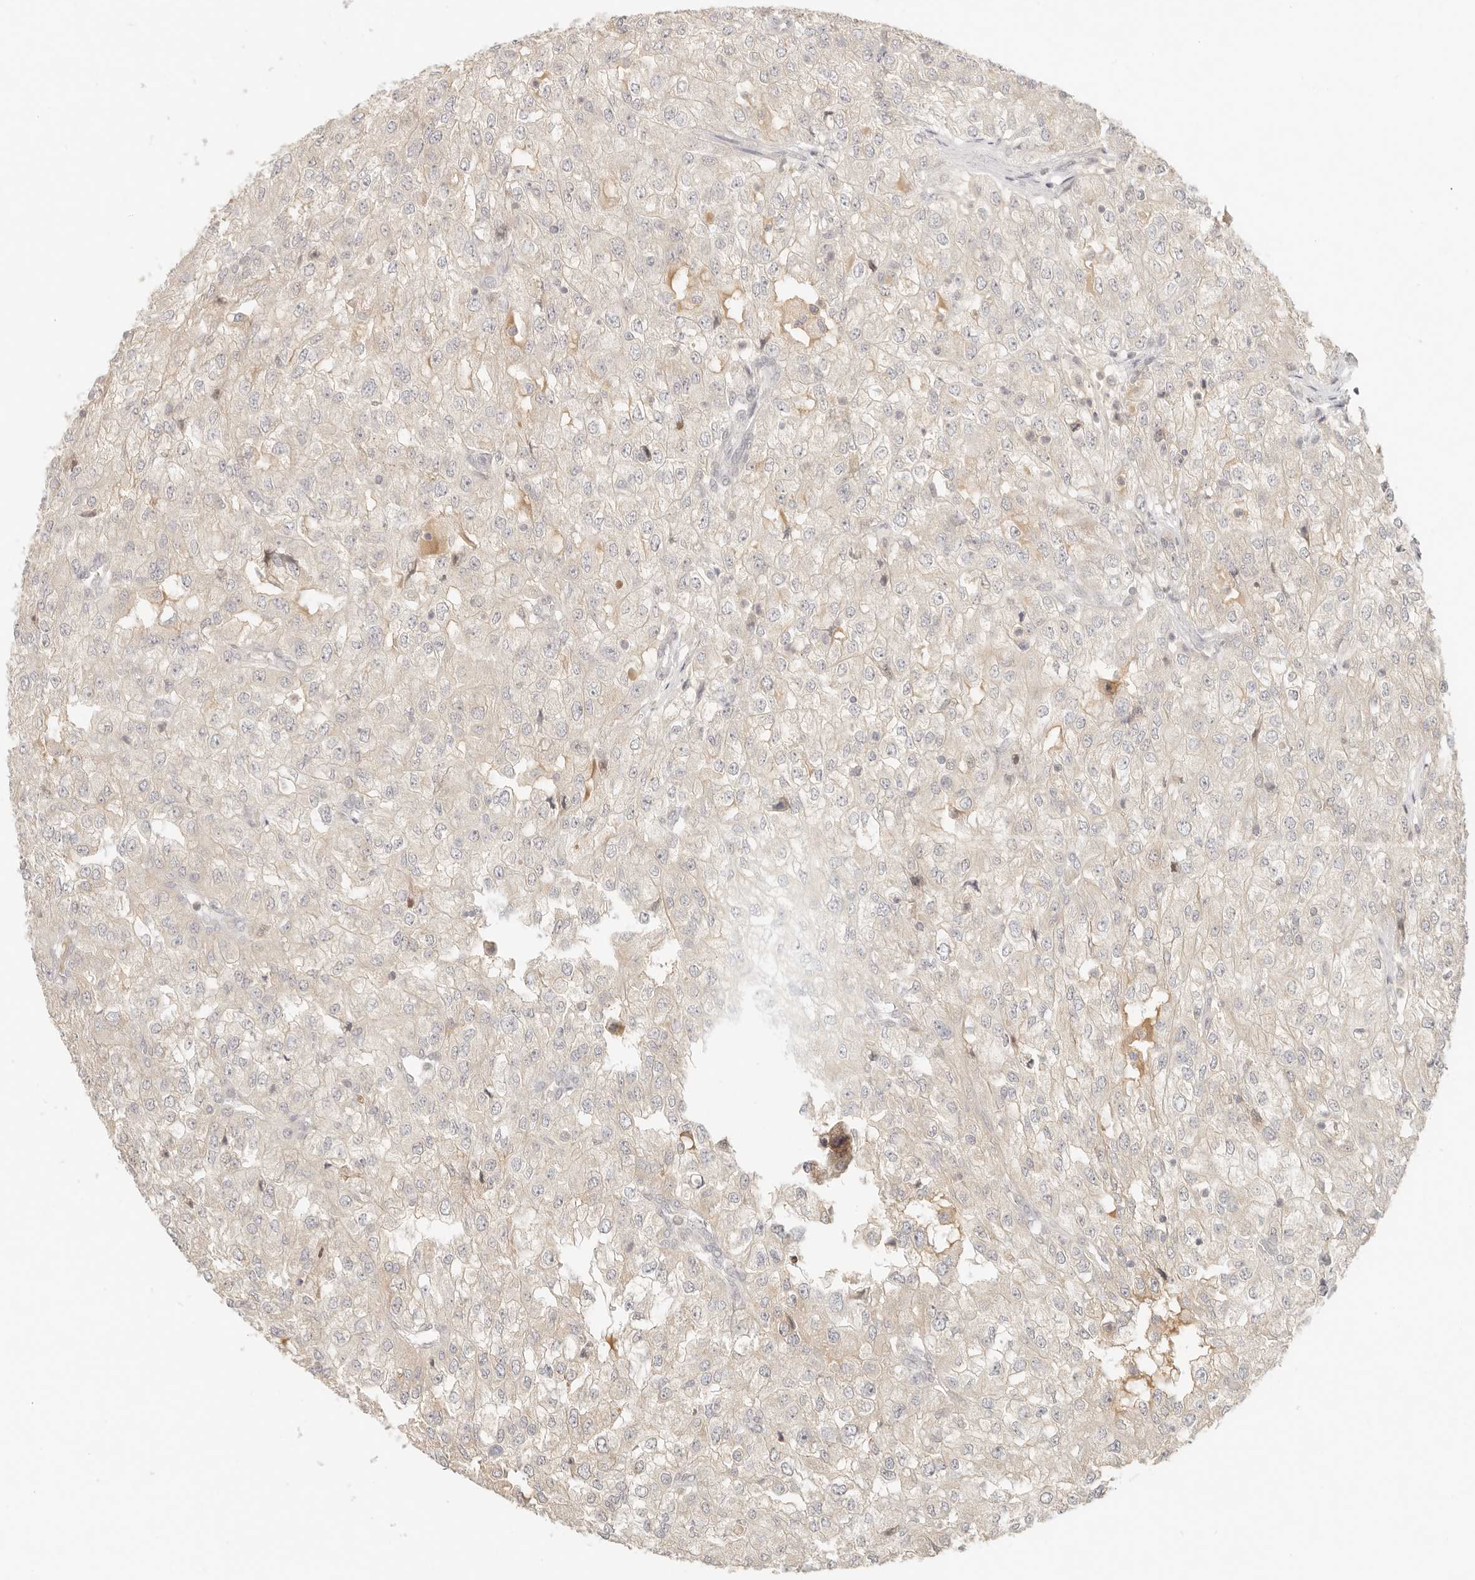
{"staining": {"intensity": "negative", "quantity": "none", "location": "none"}, "tissue": "renal cancer", "cell_type": "Tumor cells", "image_type": "cancer", "snomed": [{"axis": "morphology", "description": "Adenocarcinoma, NOS"}, {"axis": "topography", "description": "Kidney"}], "caption": "Histopathology image shows no protein positivity in tumor cells of adenocarcinoma (renal) tissue. (Brightfield microscopy of DAB (3,3'-diaminobenzidine) immunohistochemistry (IHC) at high magnification).", "gene": "INTS11", "patient": {"sex": "female", "age": 54}}